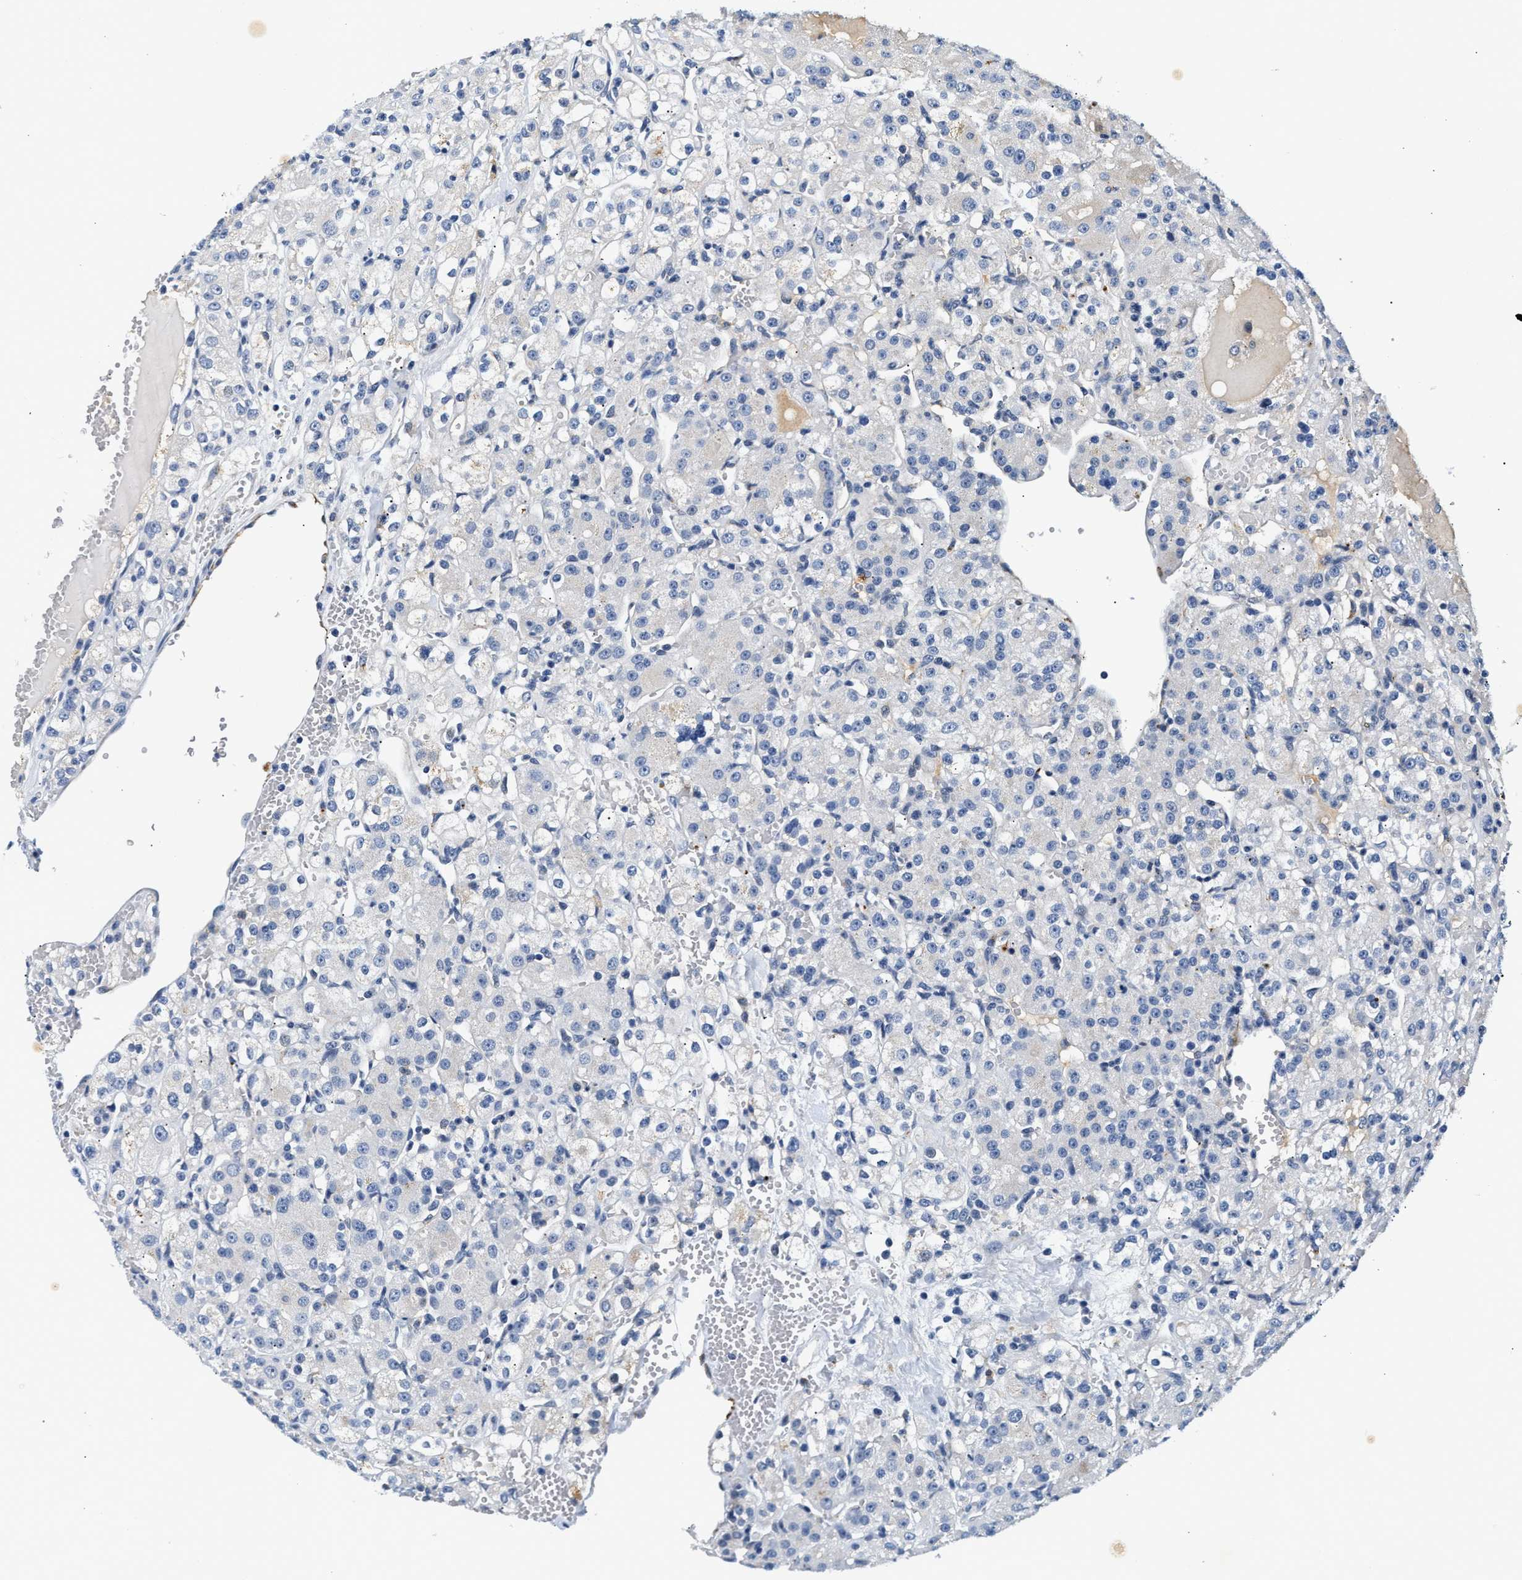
{"staining": {"intensity": "negative", "quantity": "none", "location": "none"}, "tissue": "renal cancer", "cell_type": "Tumor cells", "image_type": "cancer", "snomed": [{"axis": "morphology", "description": "Normal tissue, NOS"}, {"axis": "morphology", "description": "Adenocarcinoma, NOS"}, {"axis": "topography", "description": "Kidney"}], "caption": "IHC of human renal adenocarcinoma exhibits no positivity in tumor cells.", "gene": "MED22", "patient": {"sex": "male", "age": 61}}